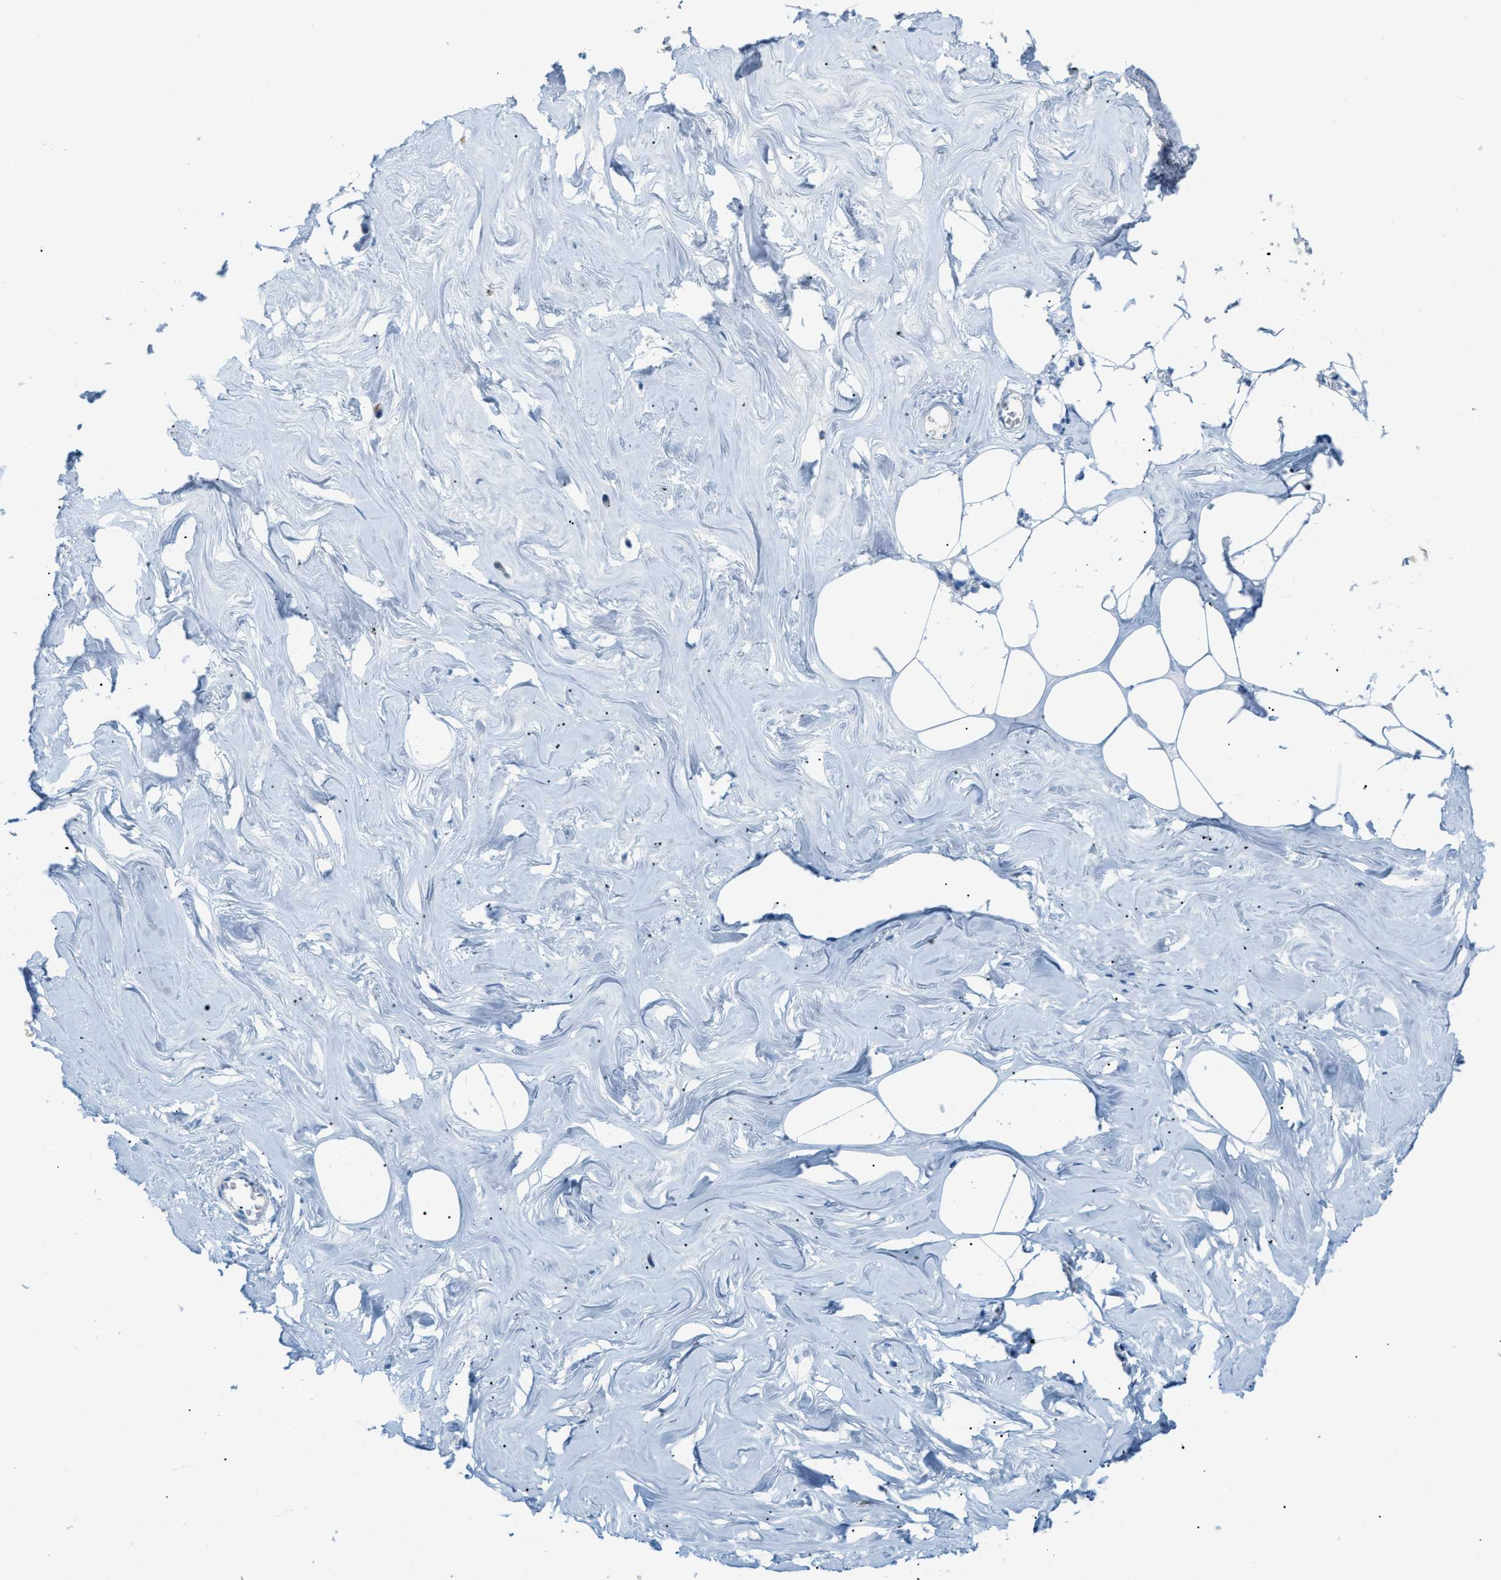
{"staining": {"intensity": "negative", "quantity": "none", "location": "none"}, "tissue": "adipose tissue", "cell_type": "Adipocytes", "image_type": "normal", "snomed": [{"axis": "morphology", "description": "Normal tissue, NOS"}, {"axis": "morphology", "description": "Fibrosis, NOS"}, {"axis": "topography", "description": "Breast"}, {"axis": "topography", "description": "Adipose tissue"}], "caption": "The image displays no staining of adipocytes in unremarkable adipose tissue. The staining is performed using DAB (3,3'-diaminobenzidine) brown chromogen with nuclei counter-stained in using hematoxylin.", "gene": "JADE1", "patient": {"sex": "female", "age": 39}}